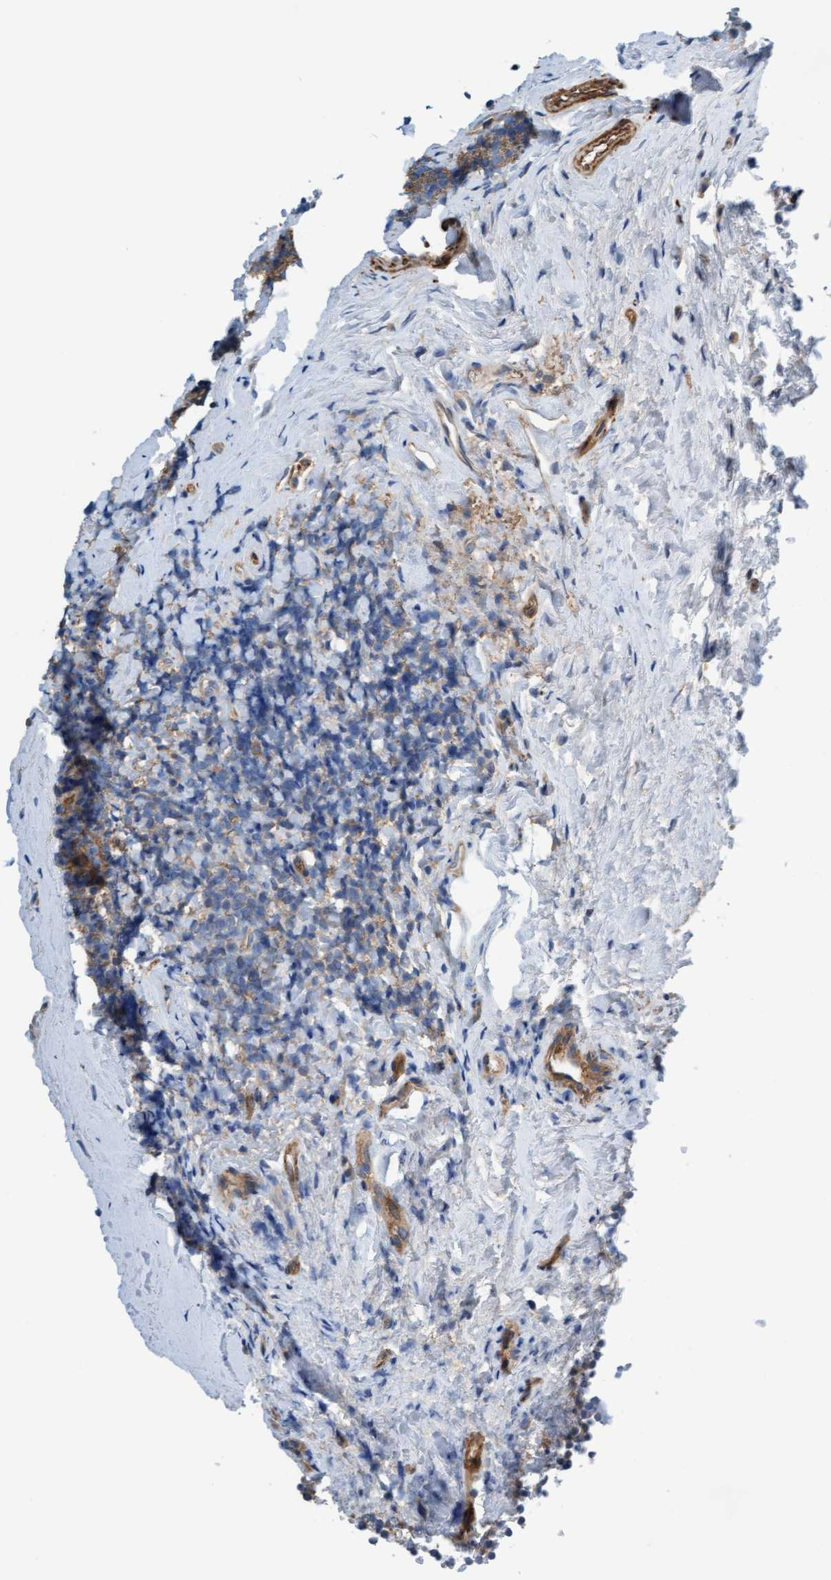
{"staining": {"intensity": "weak", "quantity": ">75%", "location": "cytoplasmic/membranous"}, "tissue": "tonsil", "cell_type": "Germinal center cells", "image_type": "normal", "snomed": [{"axis": "morphology", "description": "Normal tissue, NOS"}, {"axis": "topography", "description": "Tonsil"}], "caption": "Immunohistochemical staining of benign tonsil demonstrates weak cytoplasmic/membranous protein positivity in approximately >75% of germinal center cells. (IHC, brightfield microscopy, high magnification).", "gene": "FMNL3", "patient": {"sex": "male", "age": 37}}